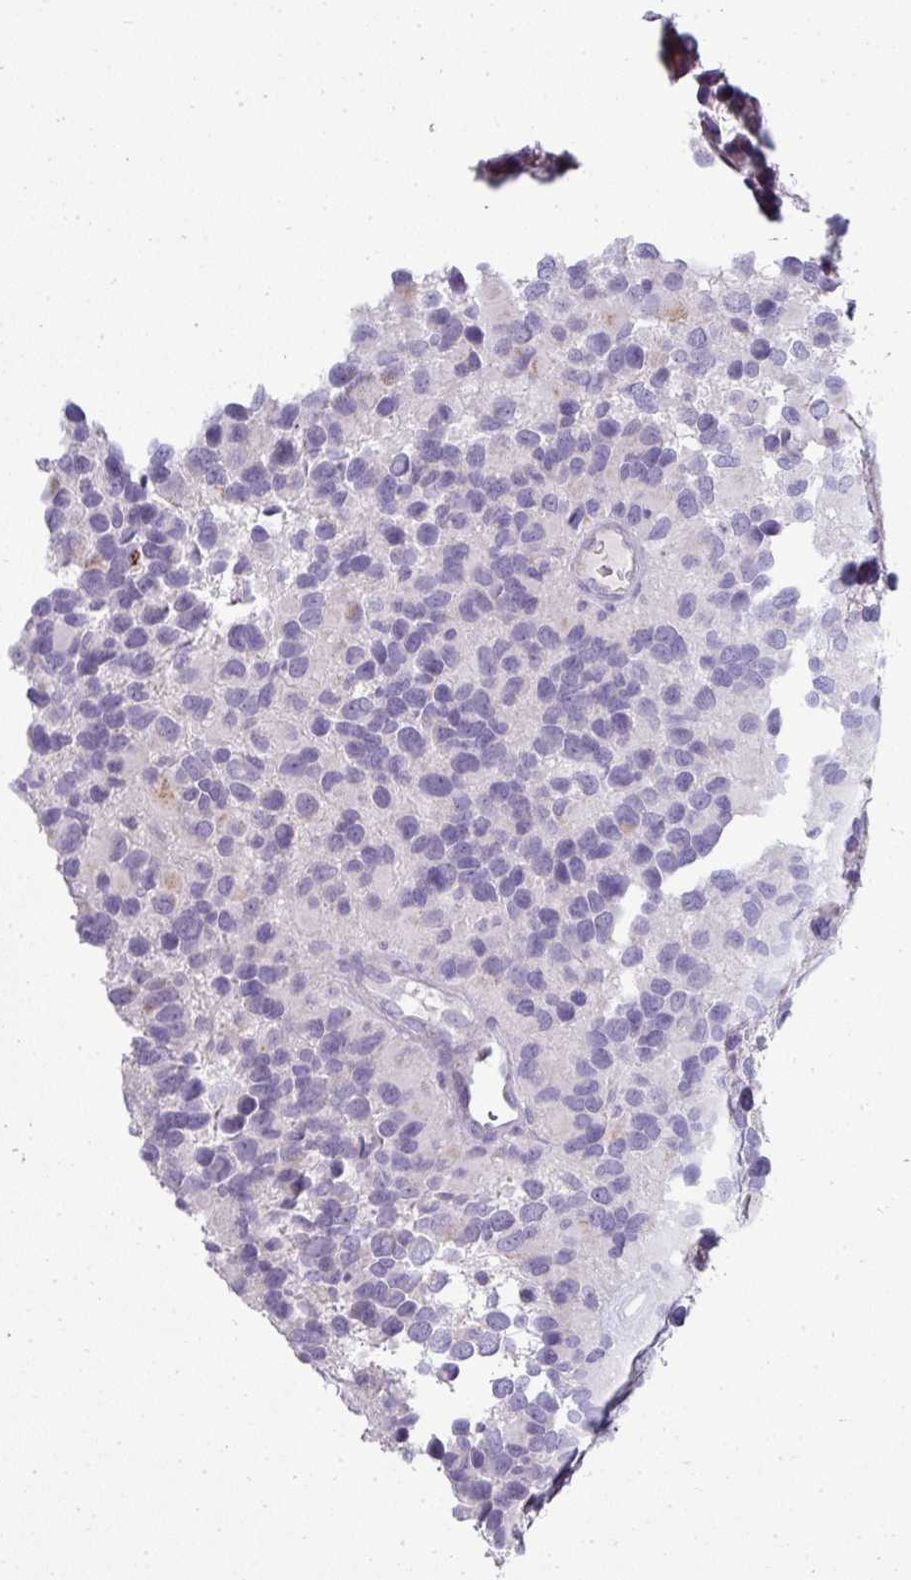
{"staining": {"intensity": "negative", "quantity": "none", "location": "none"}, "tissue": "glioma", "cell_type": "Tumor cells", "image_type": "cancer", "snomed": [{"axis": "morphology", "description": "Glioma, malignant, High grade"}, {"axis": "topography", "description": "Brain"}], "caption": "The micrograph exhibits no staining of tumor cells in malignant glioma (high-grade).", "gene": "ASXL3", "patient": {"sex": "male", "age": 77}}